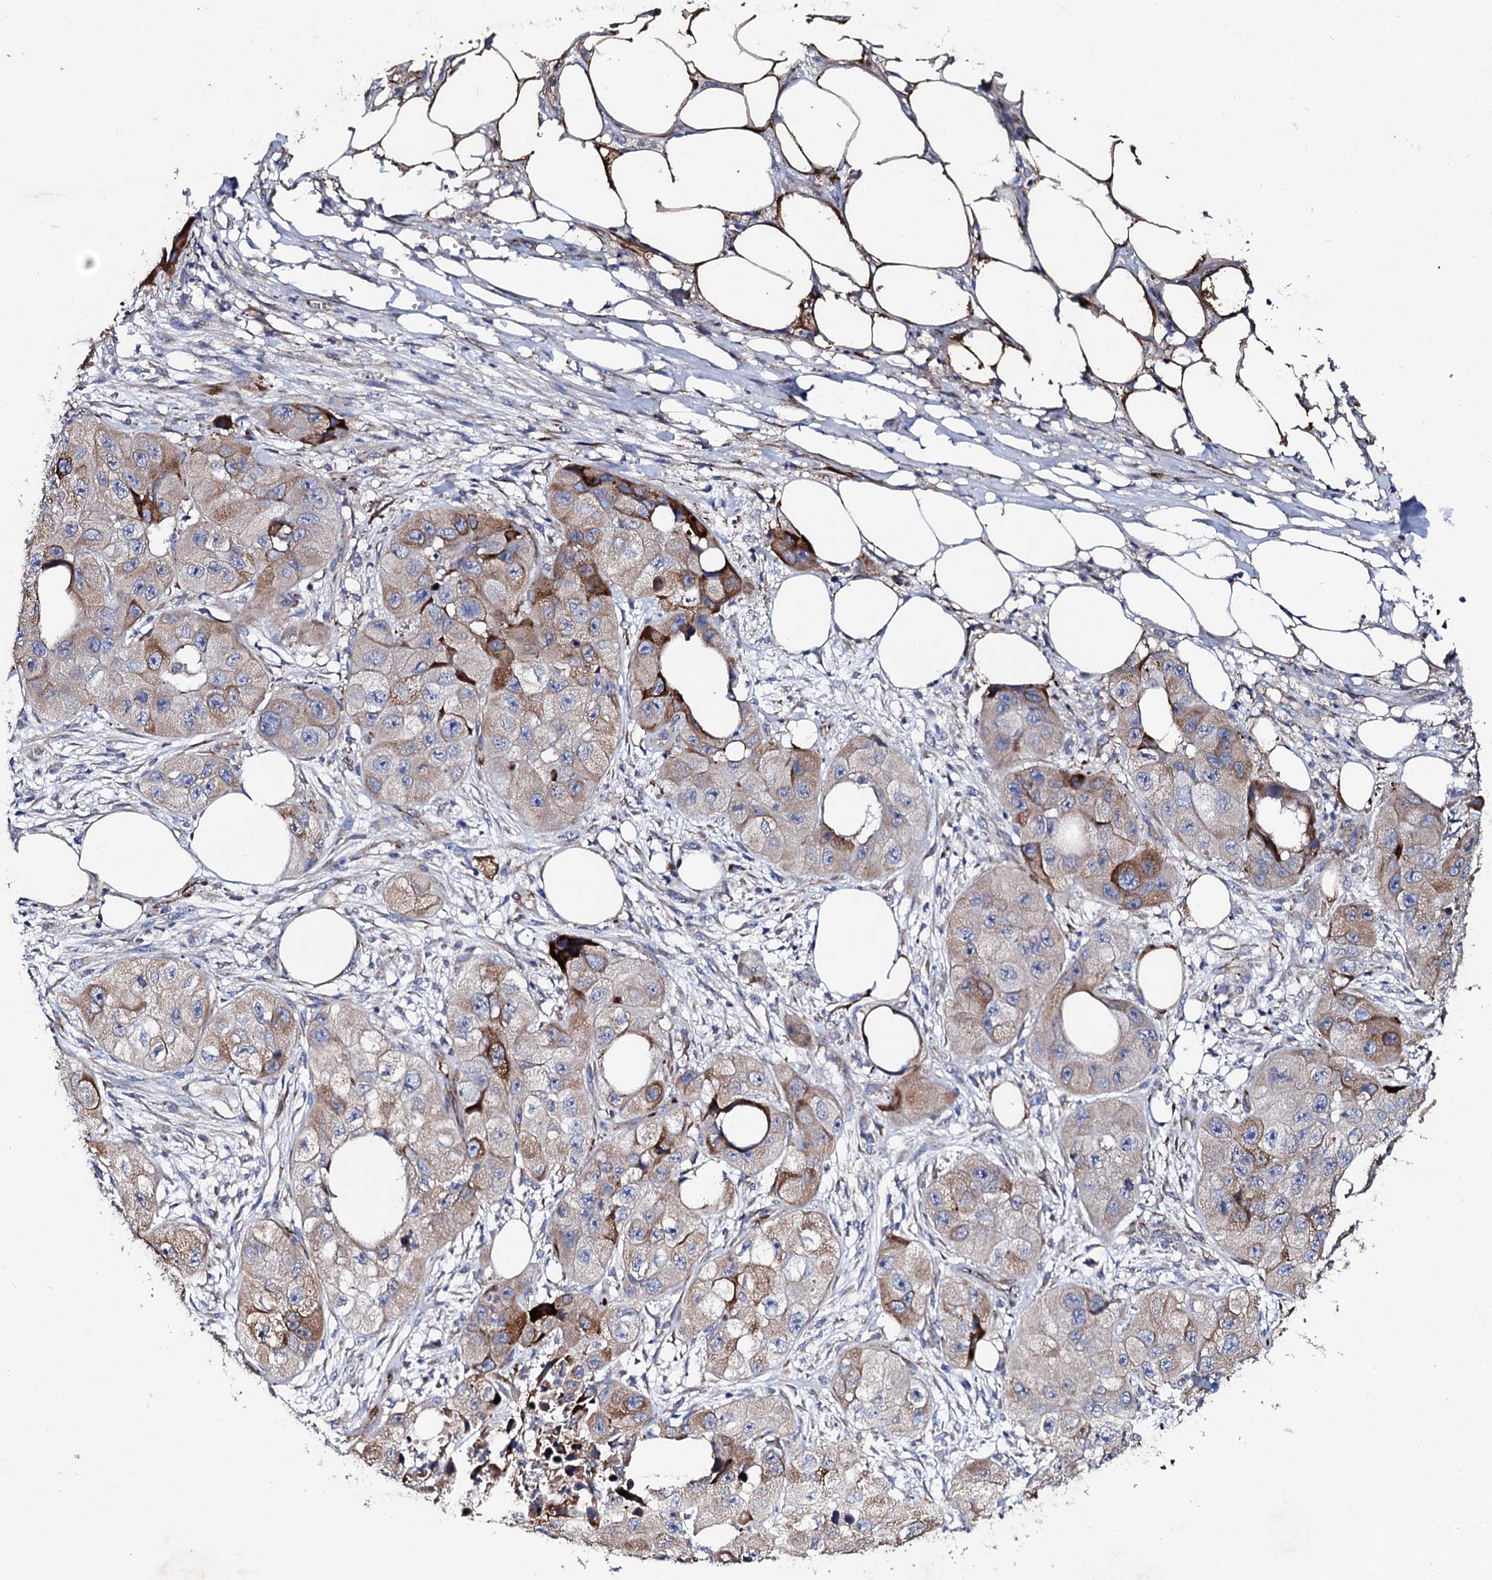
{"staining": {"intensity": "strong", "quantity": "<25%", "location": "cytoplasmic/membranous"}, "tissue": "skin cancer", "cell_type": "Tumor cells", "image_type": "cancer", "snomed": [{"axis": "morphology", "description": "Squamous cell carcinoma, NOS"}, {"axis": "topography", "description": "Skin"}, {"axis": "topography", "description": "Subcutis"}], "caption": "Immunohistochemical staining of skin cancer (squamous cell carcinoma) reveals medium levels of strong cytoplasmic/membranous staining in approximately <25% of tumor cells. (Brightfield microscopy of DAB IHC at high magnification).", "gene": "DBX1", "patient": {"sex": "male", "age": 73}}